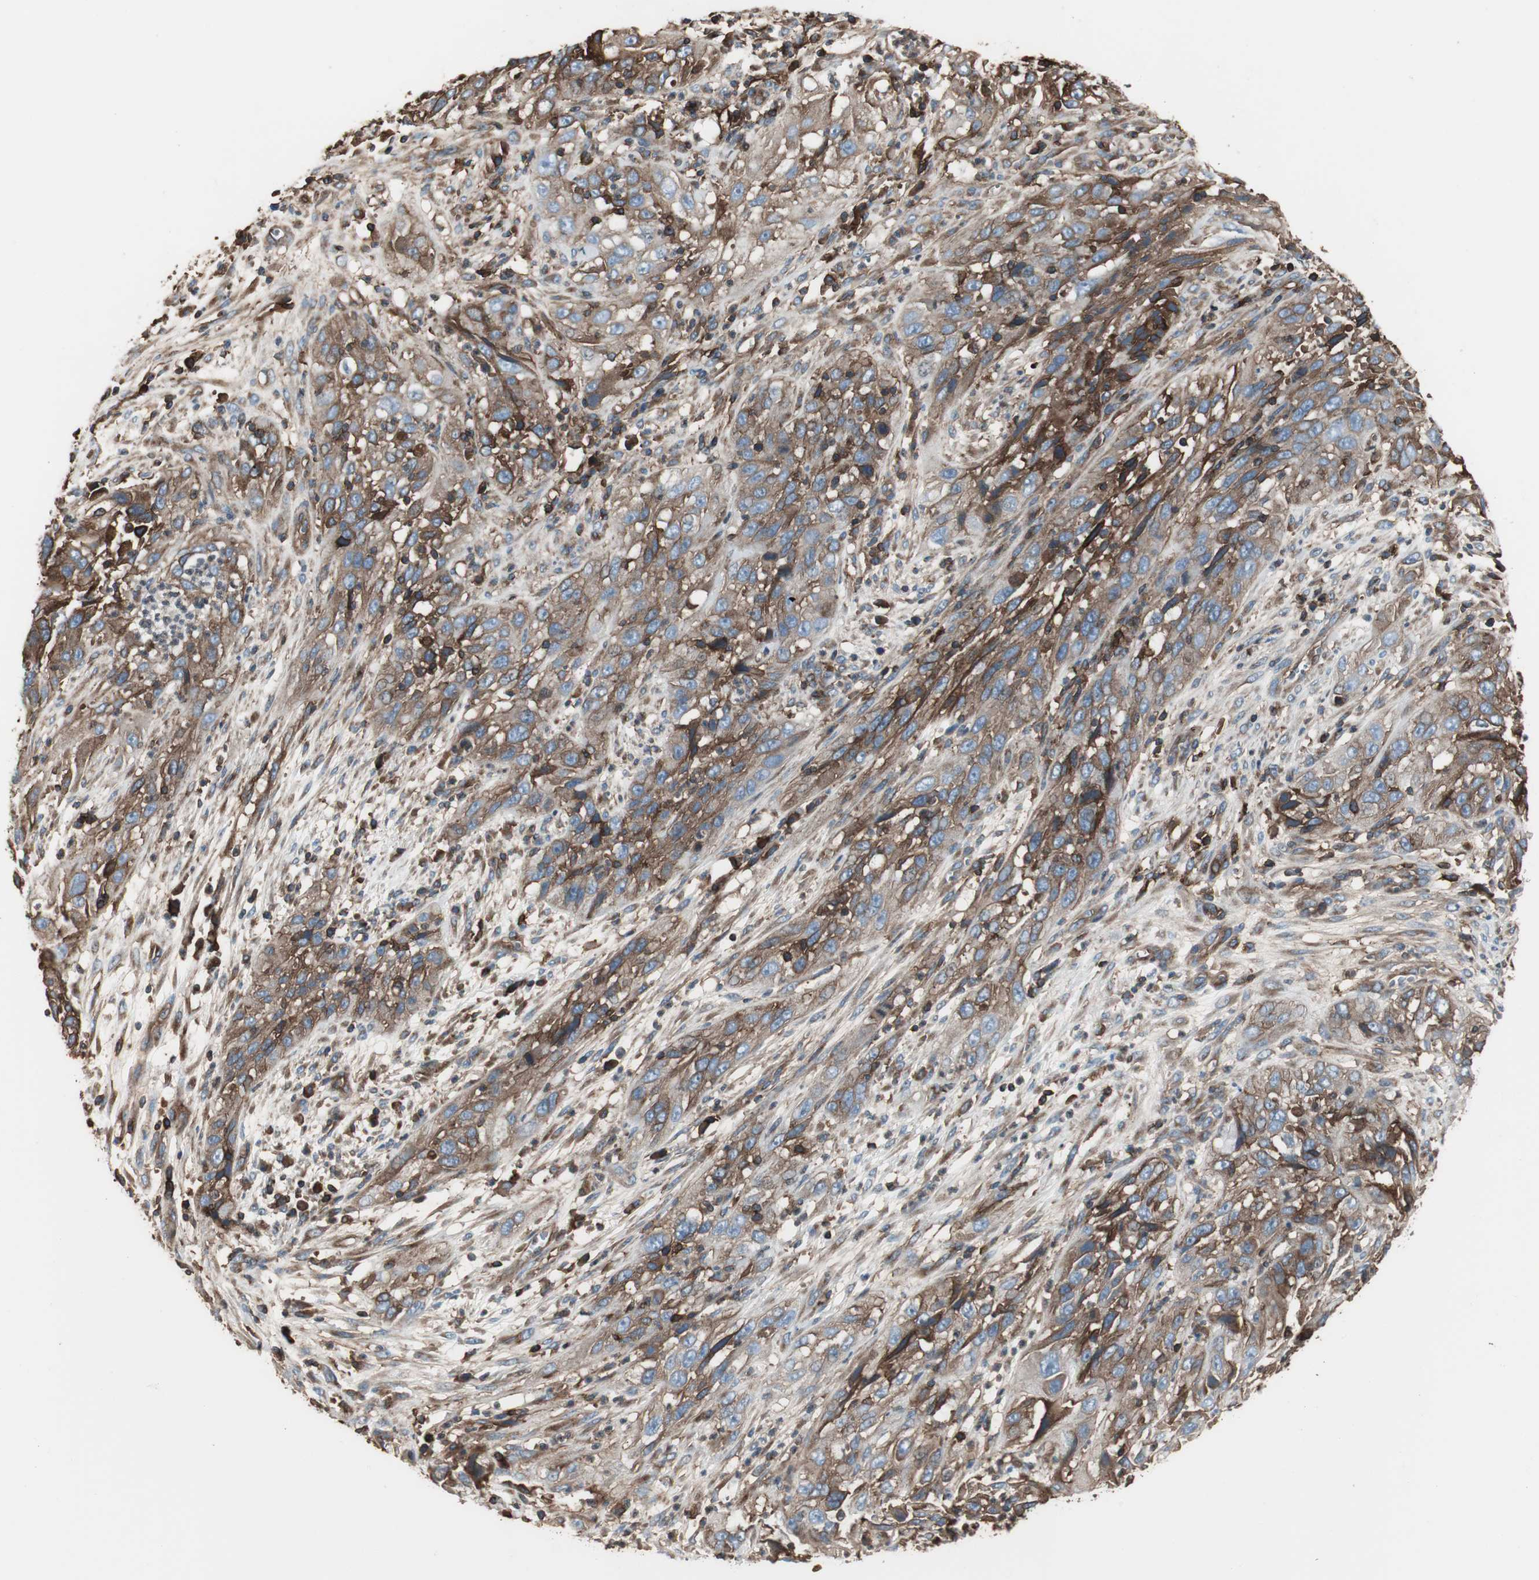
{"staining": {"intensity": "strong", "quantity": ">75%", "location": "cytoplasmic/membranous"}, "tissue": "cervical cancer", "cell_type": "Tumor cells", "image_type": "cancer", "snomed": [{"axis": "morphology", "description": "Squamous cell carcinoma, NOS"}, {"axis": "topography", "description": "Cervix"}], "caption": "Protein staining of squamous cell carcinoma (cervical) tissue exhibits strong cytoplasmic/membranous staining in about >75% of tumor cells.", "gene": "B2M", "patient": {"sex": "female", "age": 32}}